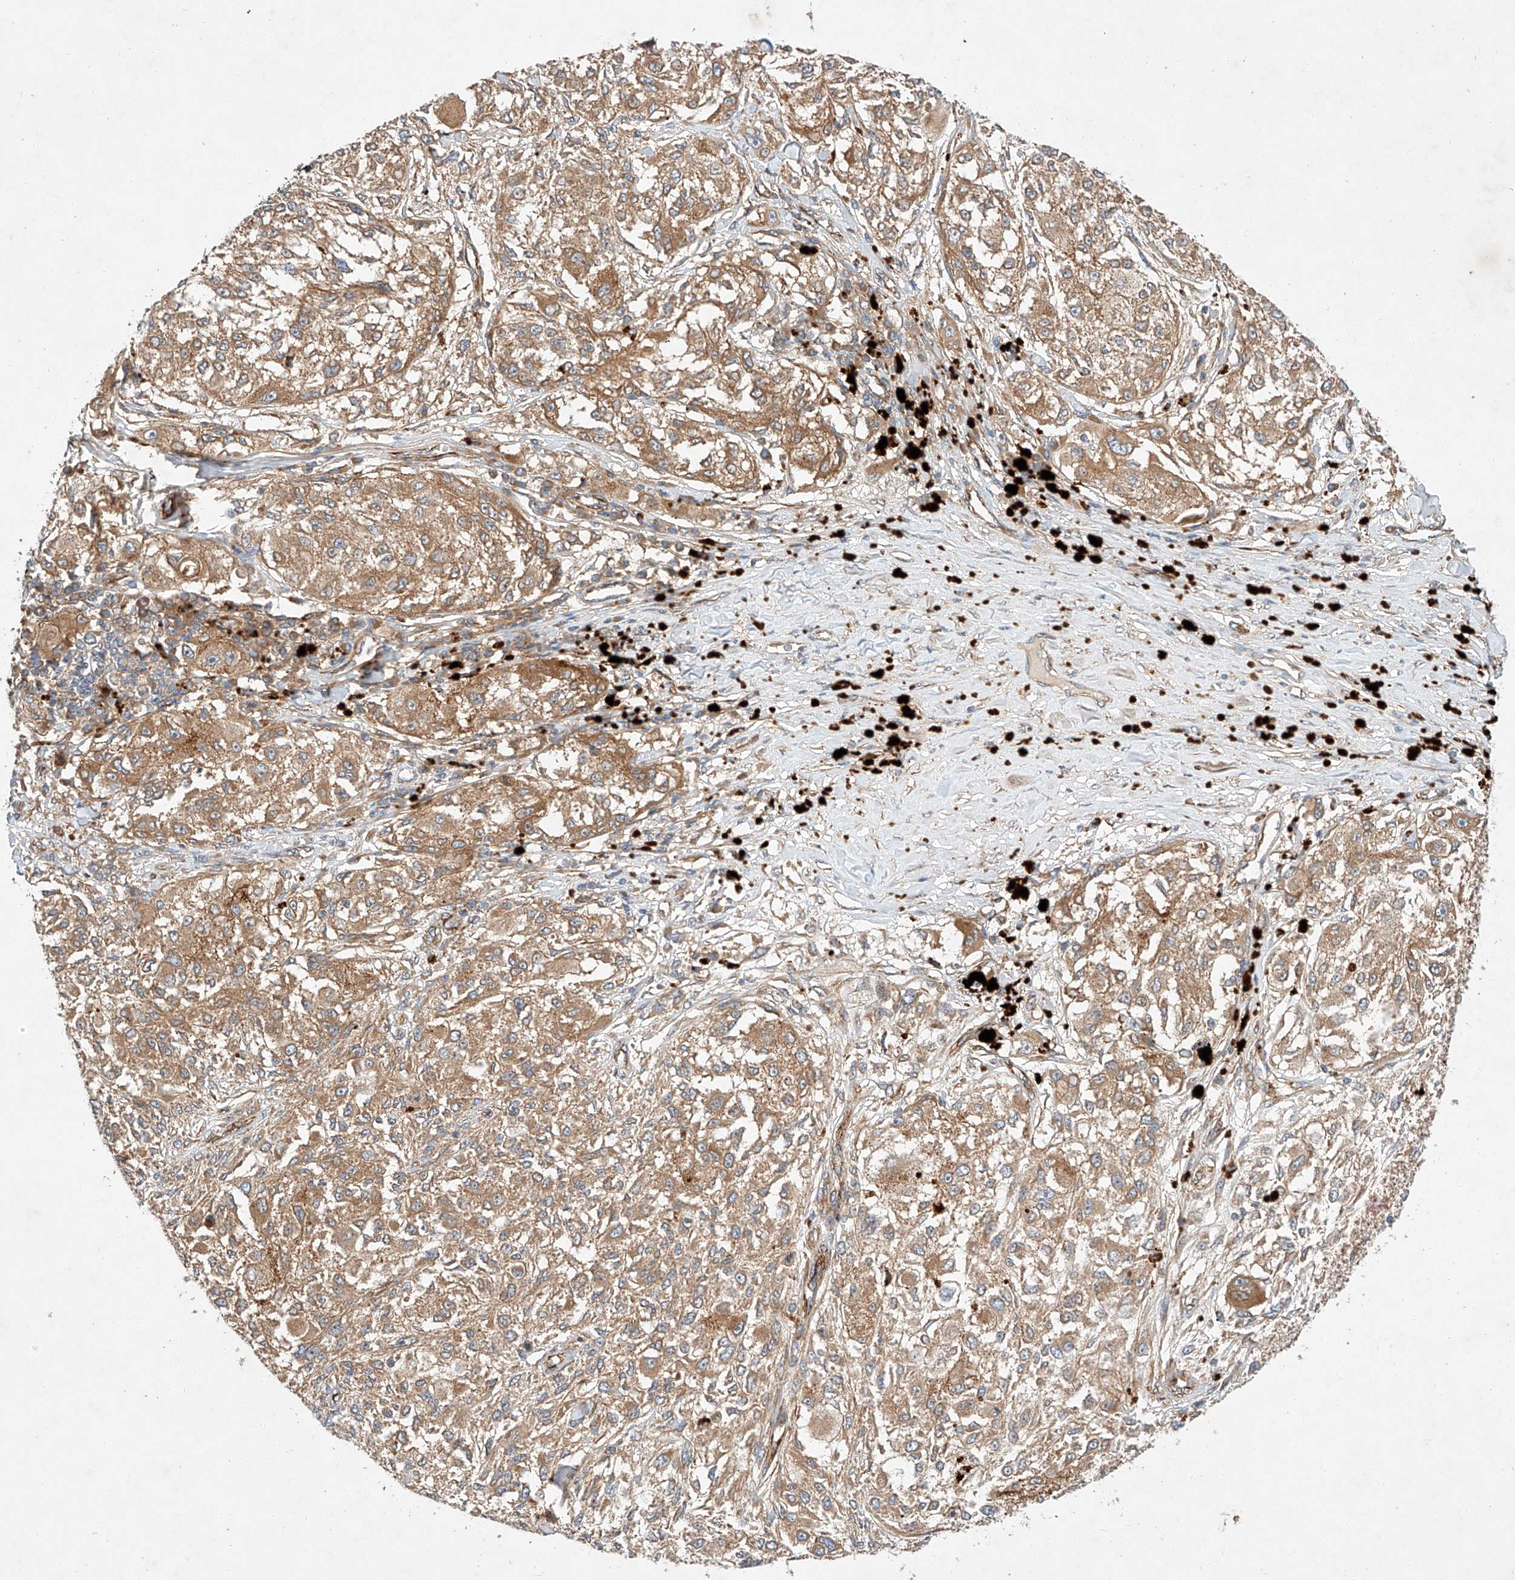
{"staining": {"intensity": "moderate", "quantity": ">75%", "location": "cytoplasmic/membranous"}, "tissue": "melanoma", "cell_type": "Tumor cells", "image_type": "cancer", "snomed": [{"axis": "morphology", "description": "Necrosis, NOS"}, {"axis": "morphology", "description": "Malignant melanoma, NOS"}, {"axis": "topography", "description": "Skin"}], "caption": "A photomicrograph showing moderate cytoplasmic/membranous expression in approximately >75% of tumor cells in malignant melanoma, as visualized by brown immunohistochemical staining.", "gene": "RAB23", "patient": {"sex": "female", "age": 87}}